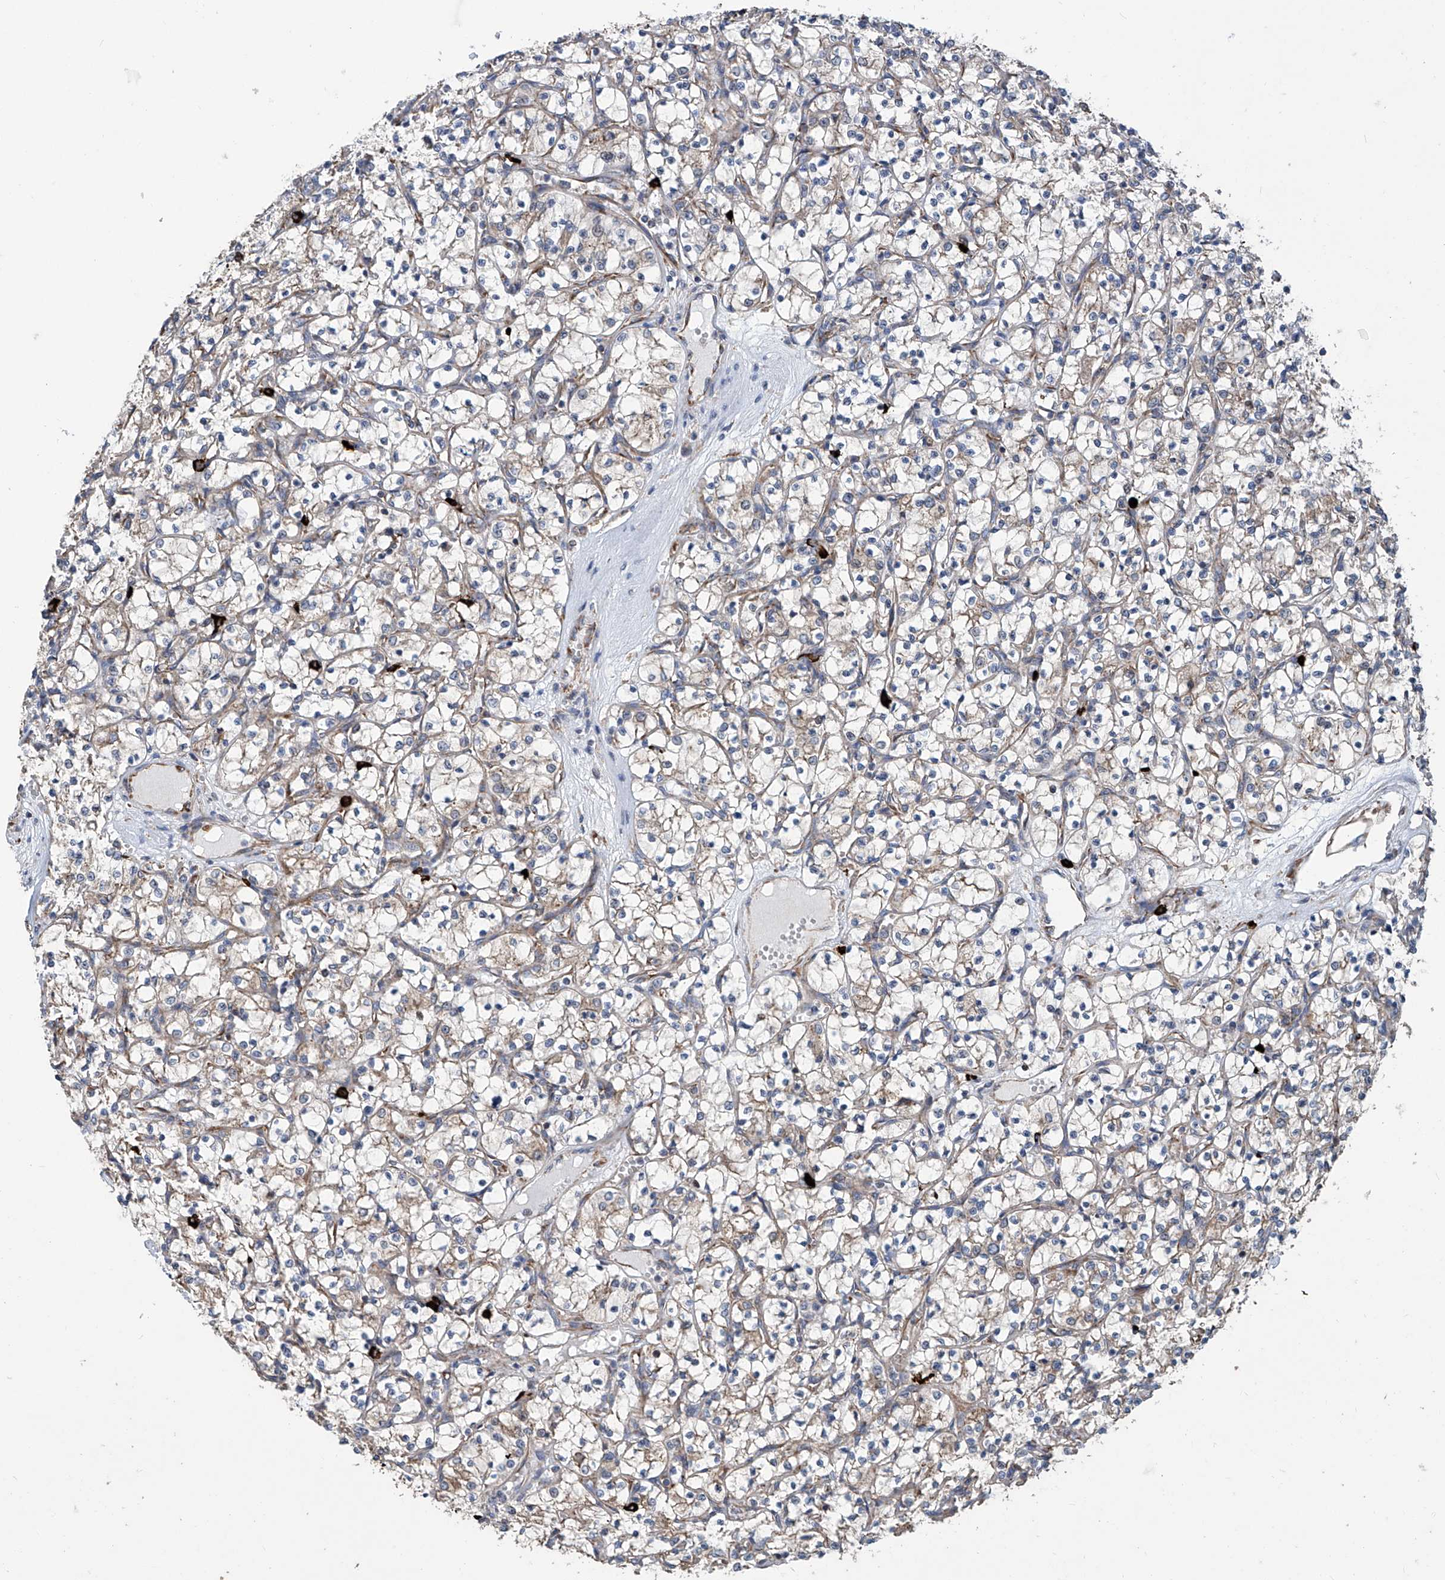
{"staining": {"intensity": "weak", "quantity": "25%-75%", "location": "cytoplasmic/membranous"}, "tissue": "renal cancer", "cell_type": "Tumor cells", "image_type": "cancer", "snomed": [{"axis": "morphology", "description": "Adenocarcinoma, NOS"}, {"axis": "topography", "description": "Kidney"}], "caption": "About 25%-75% of tumor cells in human adenocarcinoma (renal) reveal weak cytoplasmic/membranous protein positivity as visualized by brown immunohistochemical staining.", "gene": "SENP2", "patient": {"sex": "female", "age": 69}}